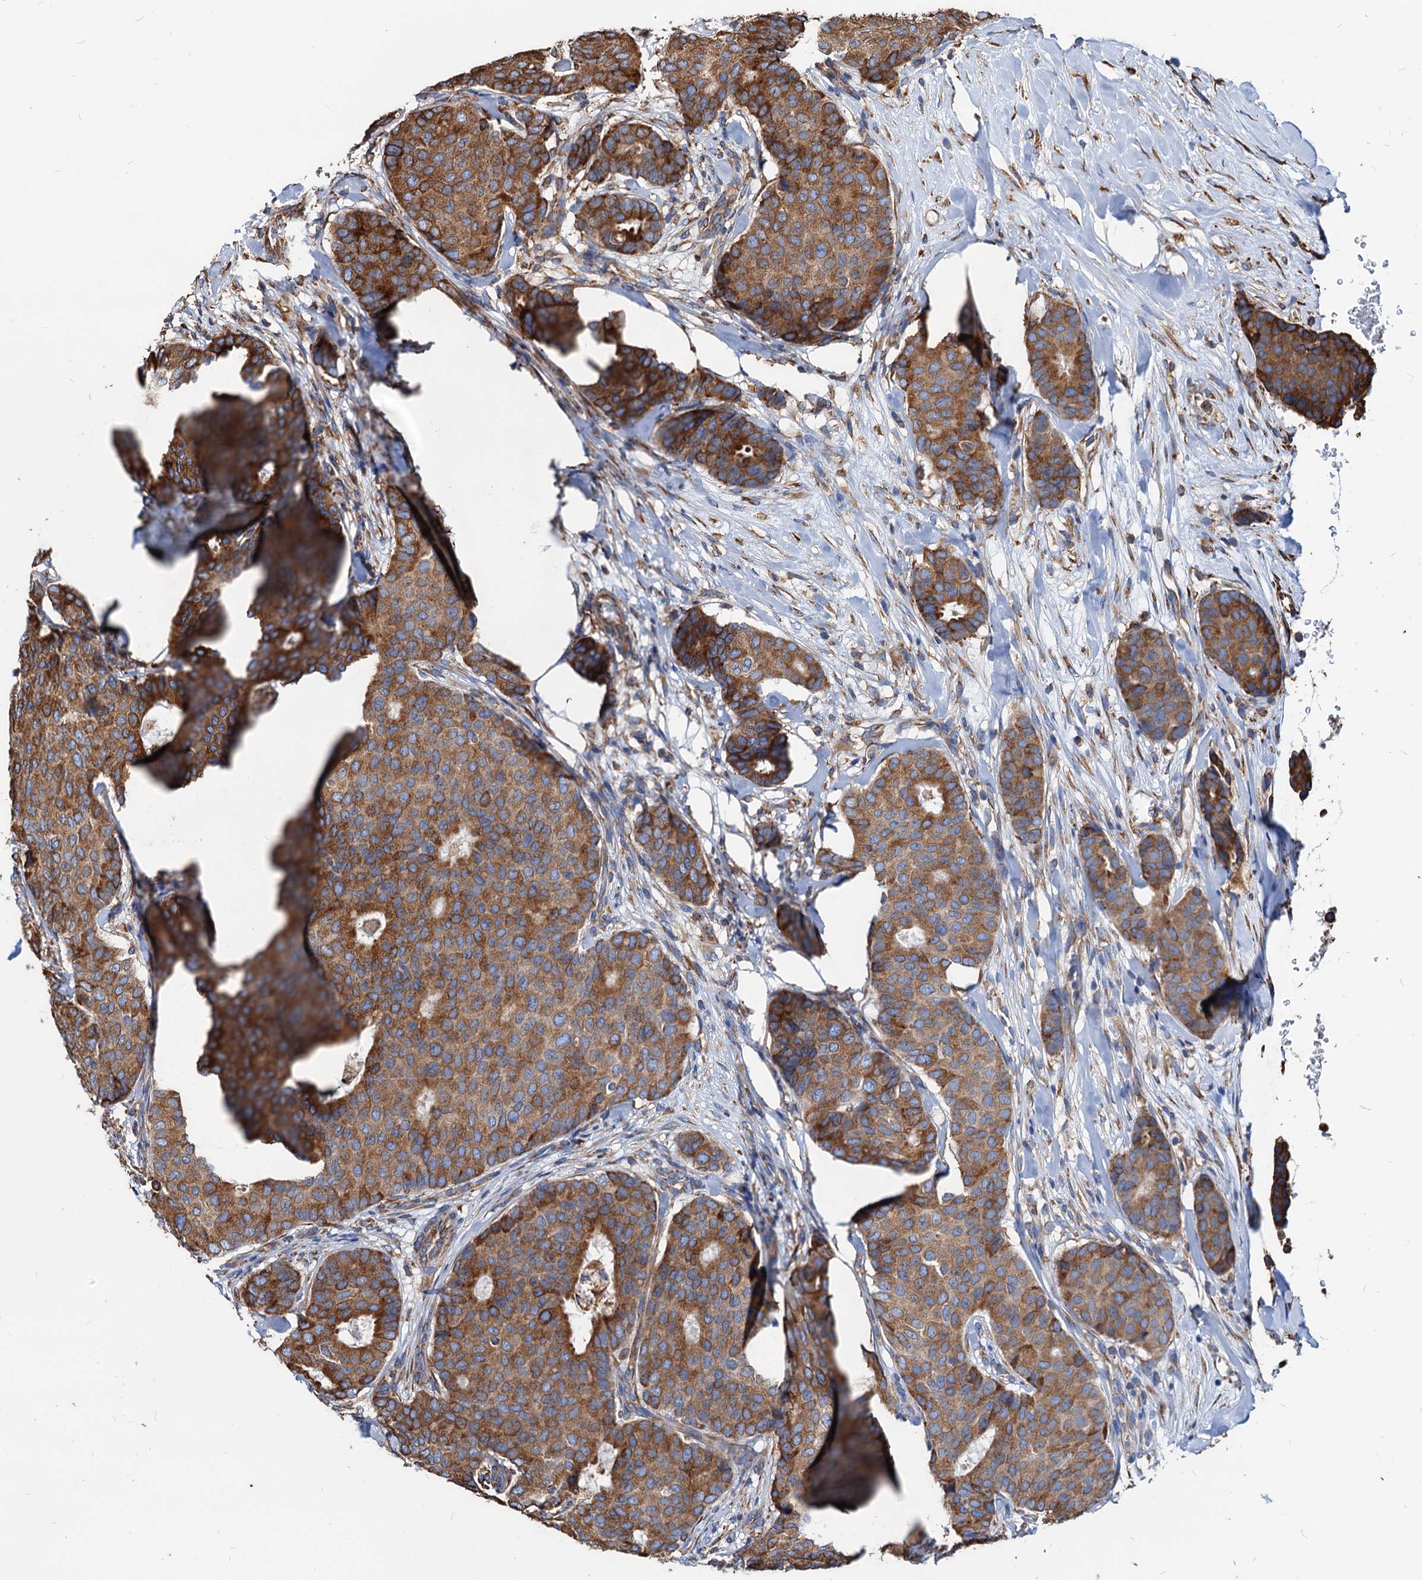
{"staining": {"intensity": "moderate", "quantity": ">75%", "location": "cytoplasmic/membranous"}, "tissue": "breast cancer", "cell_type": "Tumor cells", "image_type": "cancer", "snomed": [{"axis": "morphology", "description": "Duct carcinoma"}, {"axis": "topography", "description": "Breast"}], "caption": "The photomicrograph demonstrates staining of breast infiltrating ductal carcinoma, revealing moderate cytoplasmic/membranous protein positivity (brown color) within tumor cells.", "gene": "HSPA5", "patient": {"sex": "female", "age": 75}}